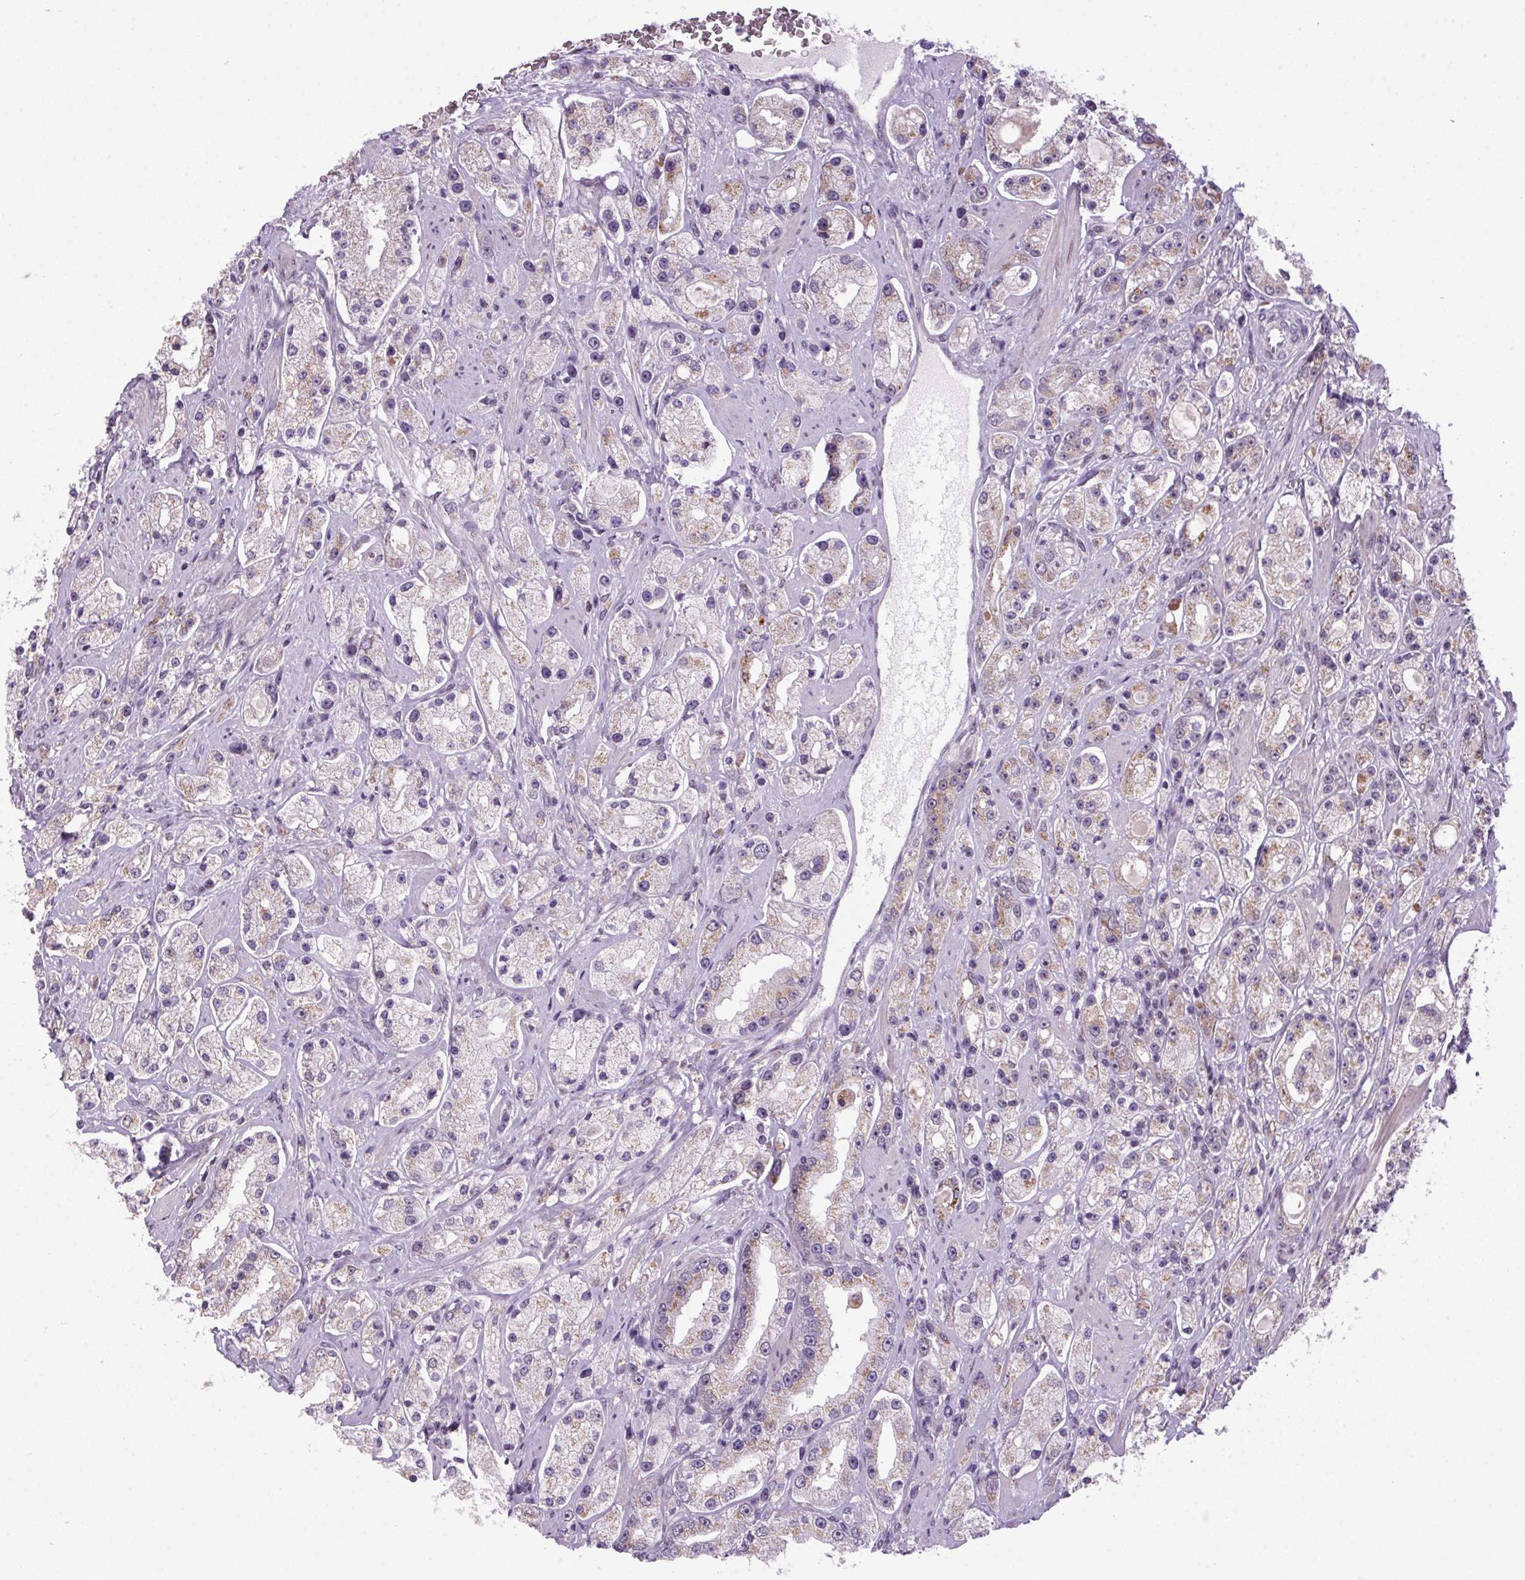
{"staining": {"intensity": "weak", "quantity": "25%-75%", "location": "cytoplasmic/membranous"}, "tissue": "prostate cancer", "cell_type": "Tumor cells", "image_type": "cancer", "snomed": [{"axis": "morphology", "description": "Adenocarcinoma, High grade"}, {"axis": "topography", "description": "Prostate"}], "caption": "Weak cytoplasmic/membranous protein expression is identified in about 25%-75% of tumor cells in prostate high-grade adenocarcinoma. (IHC, brightfield microscopy, high magnification).", "gene": "AKR1E2", "patient": {"sex": "male", "age": 67}}